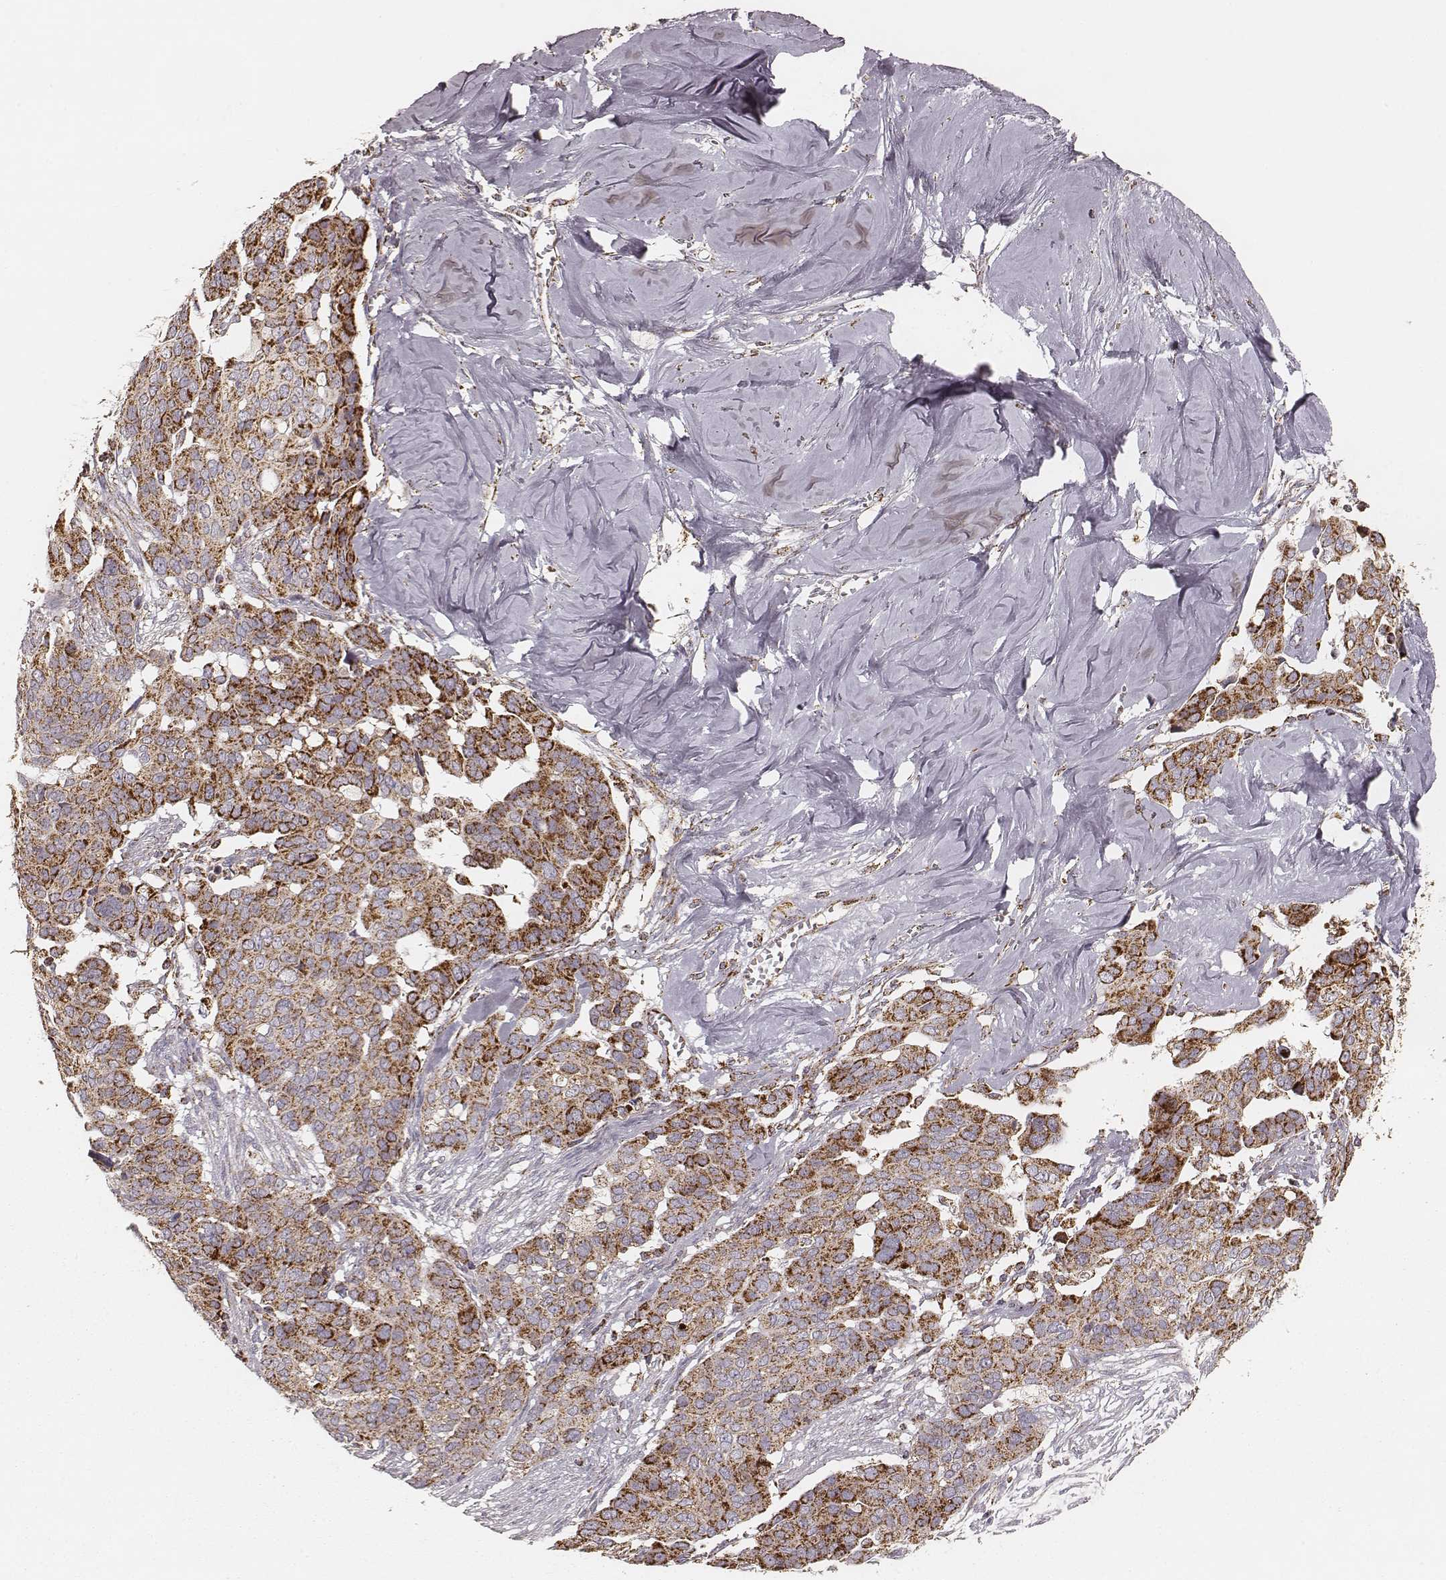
{"staining": {"intensity": "strong", "quantity": ">75%", "location": "cytoplasmic/membranous"}, "tissue": "ovarian cancer", "cell_type": "Tumor cells", "image_type": "cancer", "snomed": [{"axis": "morphology", "description": "Carcinoma, endometroid"}, {"axis": "topography", "description": "Ovary"}], "caption": "A high amount of strong cytoplasmic/membranous staining is appreciated in about >75% of tumor cells in endometroid carcinoma (ovarian) tissue.", "gene": "CS", "patient": {"sex": "female", "age": 78}}